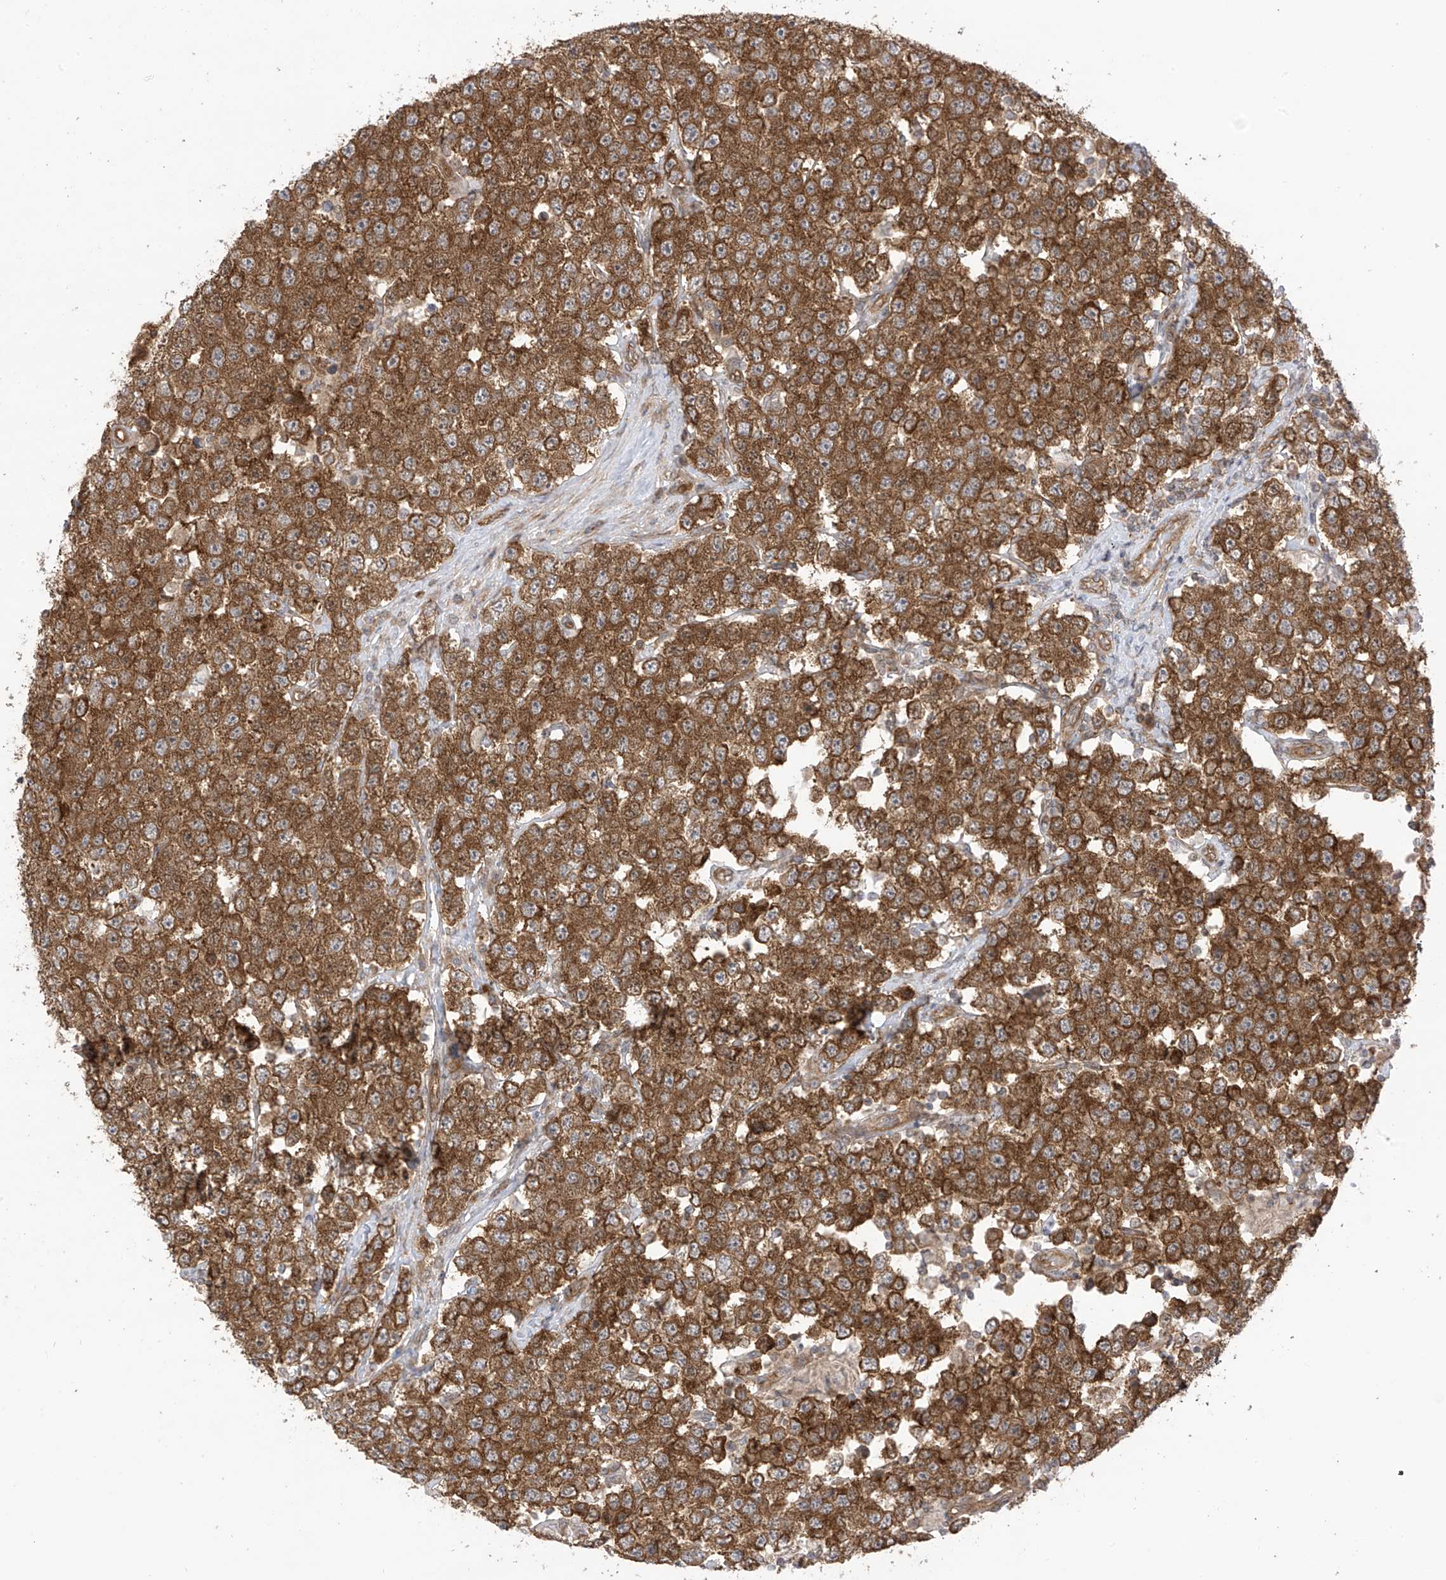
{"staining": {"intensity": "moderate", "quantity": ">75%", "location": "cytoplasmic/membranous"}, "tissue": "testis cancer", "cell_type": "Tumor cells", "image_type": "cancer", "snomed": [{"axis": "morphology", "description": "Seminoma, NOS"}, {"axis": "topography", "description": "Testis"}], "caption": "Human testis cancer stained with a brown dye exhibits moderate cytoplasmic/membranous positive staining in about >75% of tumor cells.", "gene": "REPS1", "patient": {"sex": "male", "age": 28}}